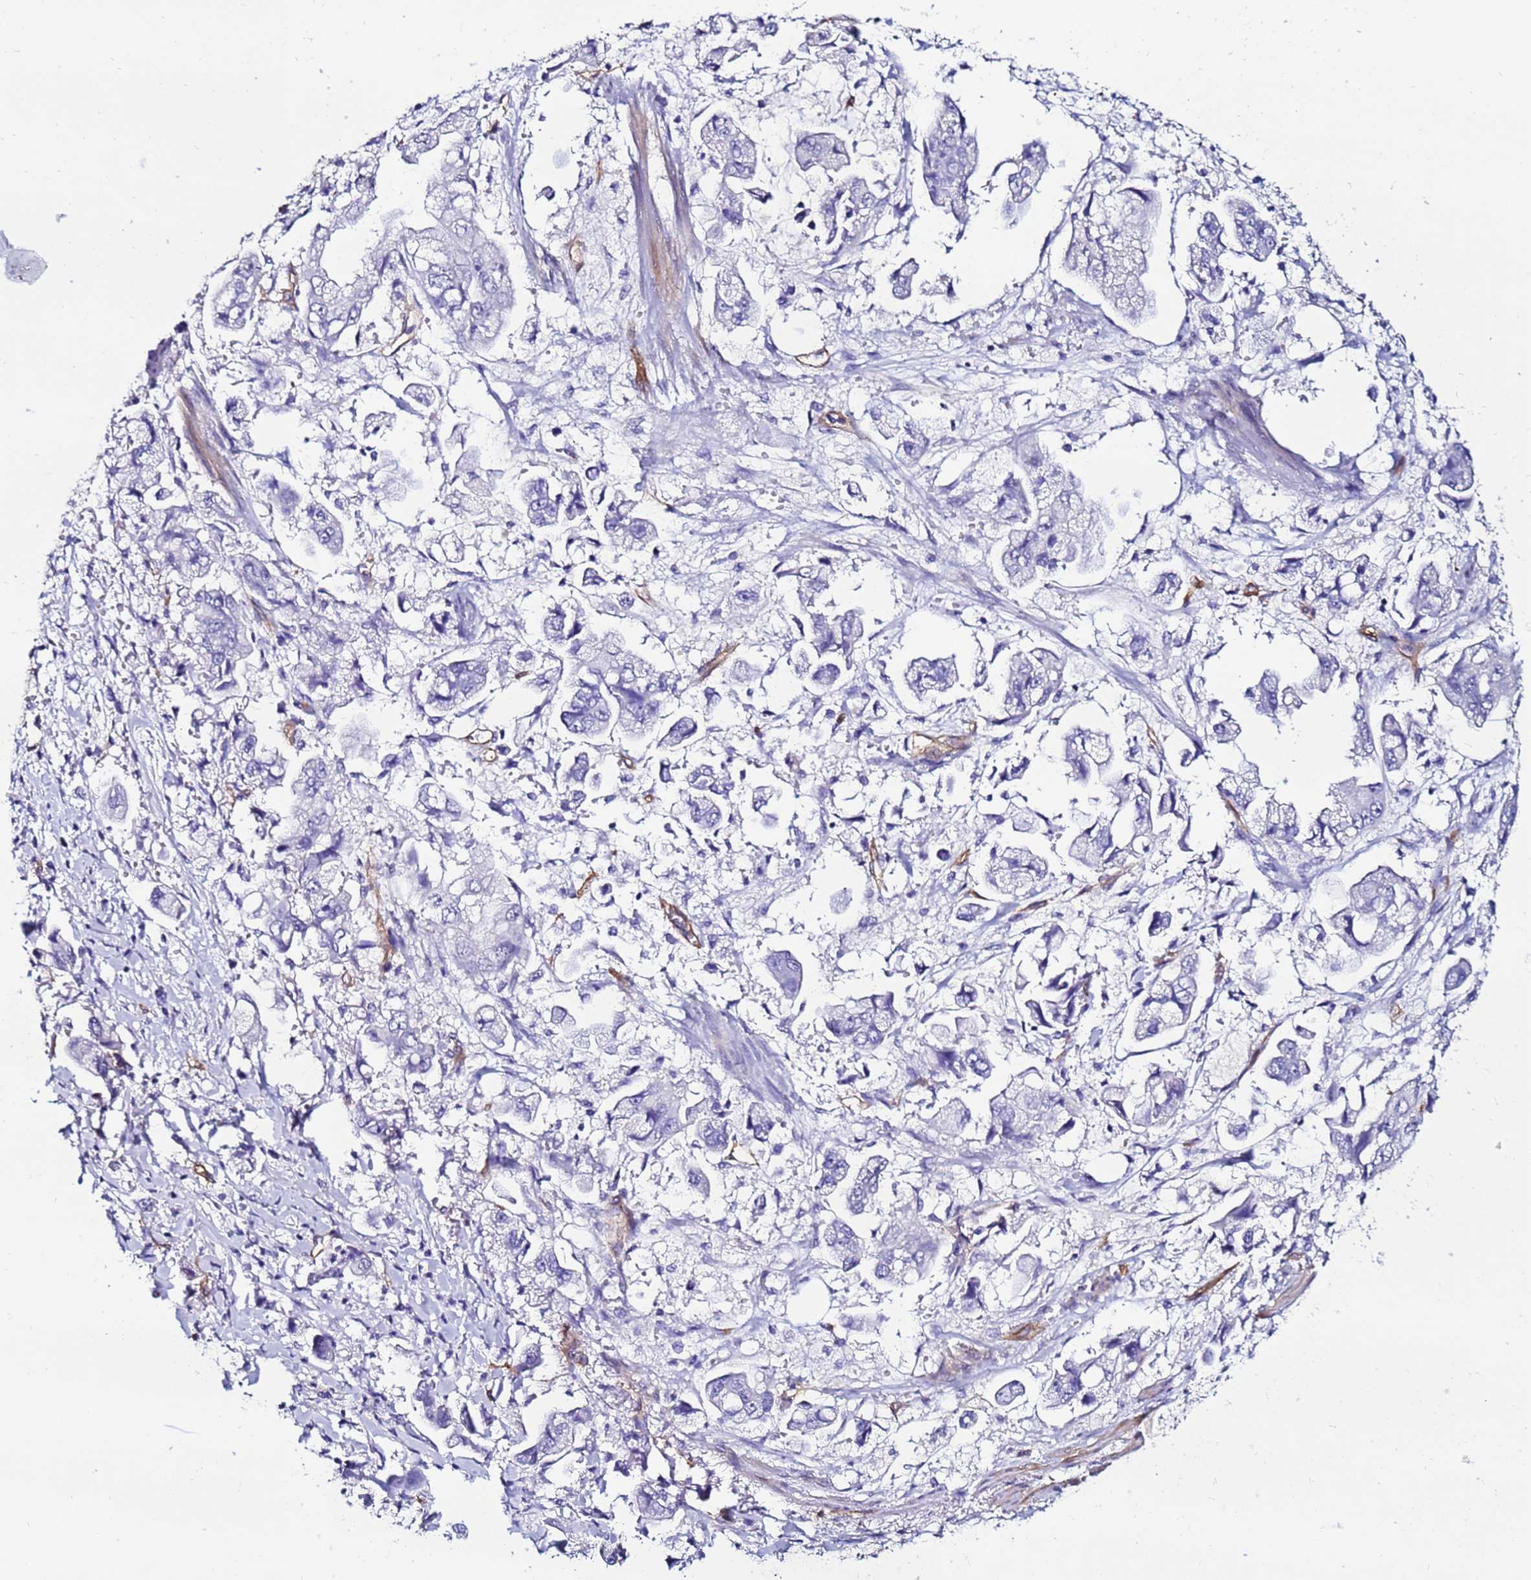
{"staining": {"intensity": "negative", "quantity": "none", "location": "none"}, "tissue": "stomach cancer", "cell_type": "Tumor cells", "image_type": "cancer", "snomed": [{"axis": "morphology", "description": "Adenocarcinoma, NOS"}, {"axis": "topography", "description": "Stomach"}], "caption": "Image shows no protein positivity in tumor cells of stomach adenocarcinoma tissue.", "gene": "DEFB104A", "patient": {"sex": "male", "age": 62}}